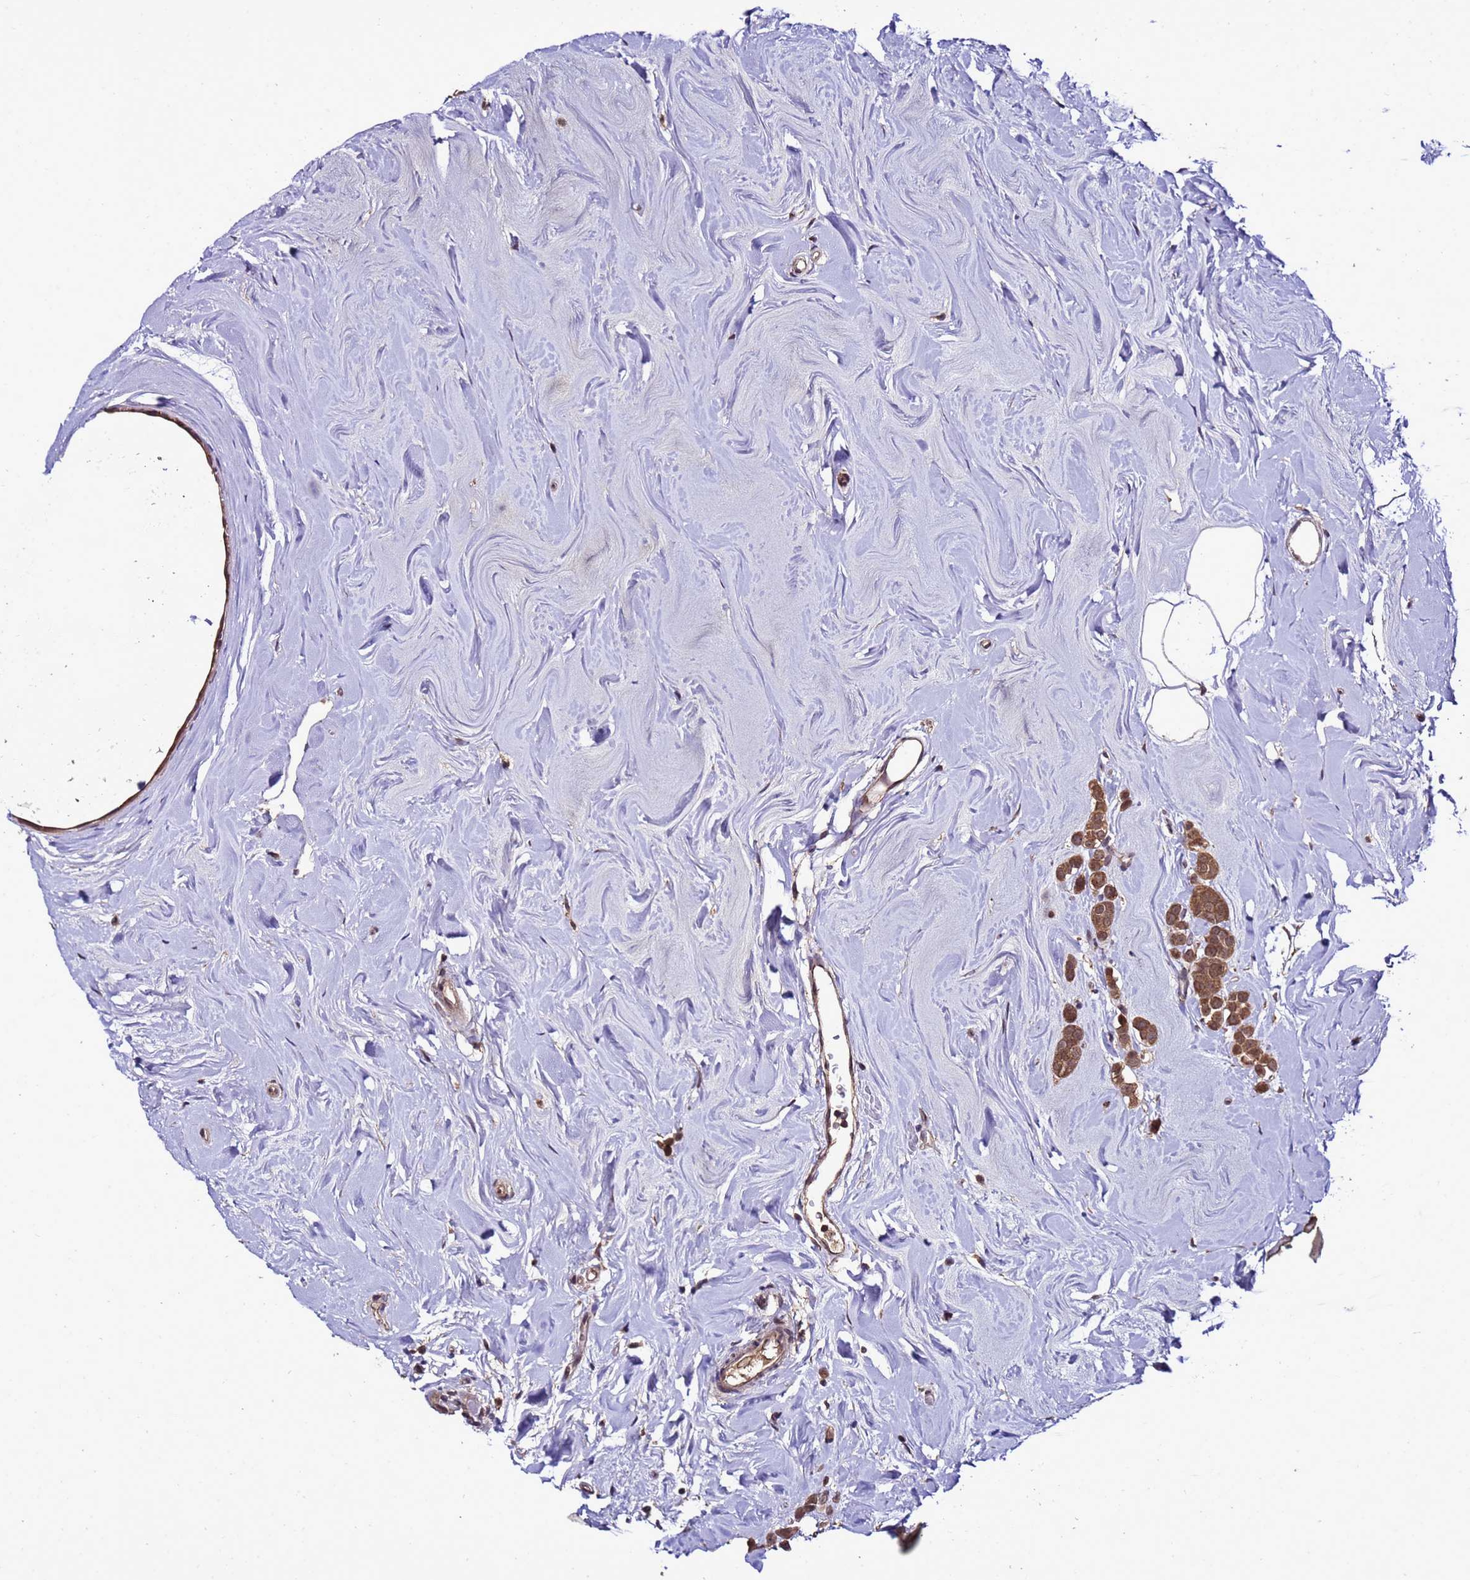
{"staining": {"intensity": "moderate", "quantity": ">75%", "location": "cytoplasmic/membranous"}, "tissue": "breast cancer", "cell_type": "Tumor cells", "image_type": "cancer", "snomed": [{"axis": "morphology", "description": "Lobular carcinoma"}, {"axis": "topography", "description": "Breast"}], "caption": "A histopathology image showing moderate cytoplasmic/membranous positivity in approximately >75% of tumor cells in lobular carcinoma (breast), as visualized by brown immunohistochemical staining.", "gene": "ZNF329", "patient": {"sex": "female", "age": 47}}